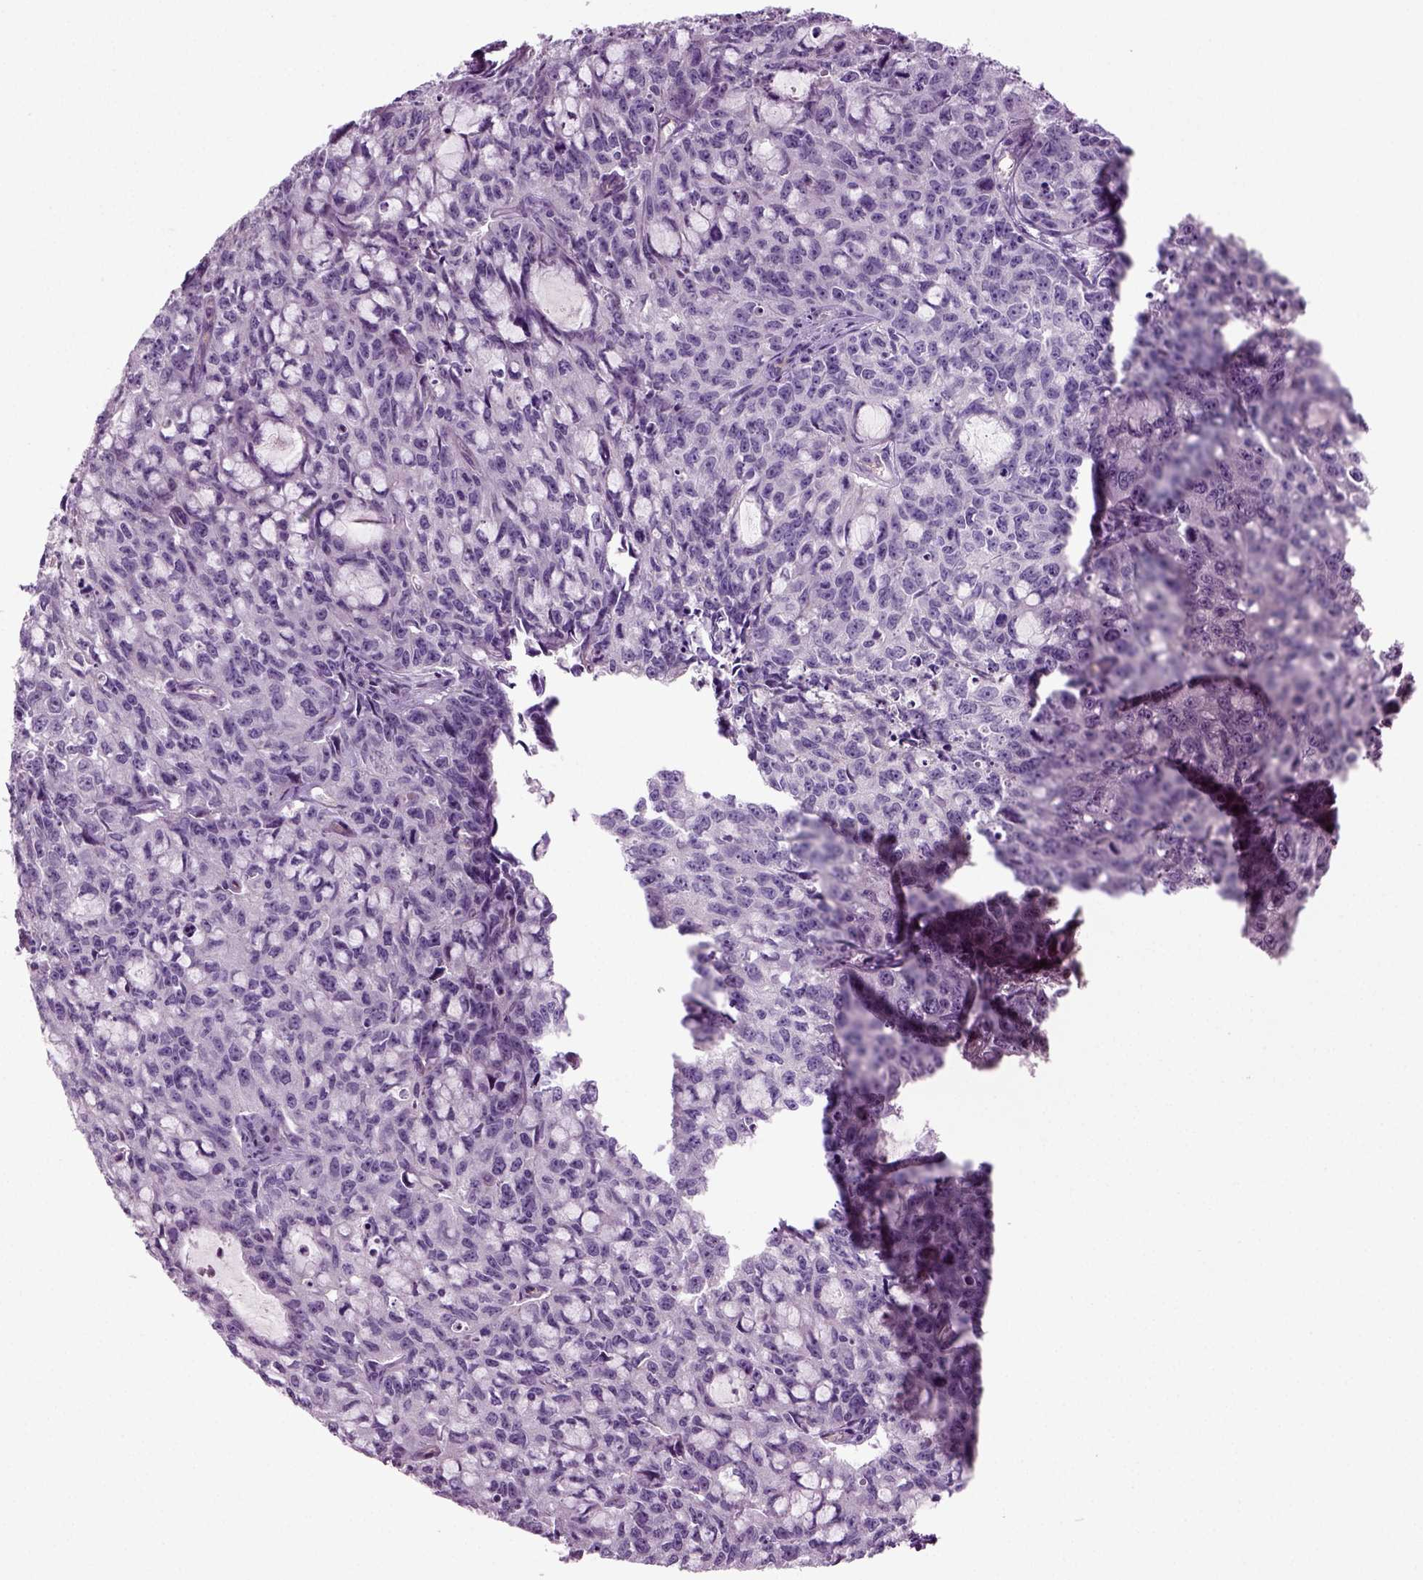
{"staining": {"intensity": "negative", "quantity": "none", "location": "none"}, "tissue": "cervical cancer", "cell_type": "Tumor cells", "image_type": "cancer", "snomed": [{"axis": "morphology", "description": "Squamous cell carcinoma, NOS"}, {"axis": "topography", "description": "Cervix"}], "caption": "IHC of cervical squamous cell carcinoma exhibits no positivity in tumor cells.", "gene": "COL9A2", "patient": {"sex": "female", "age": 28}}